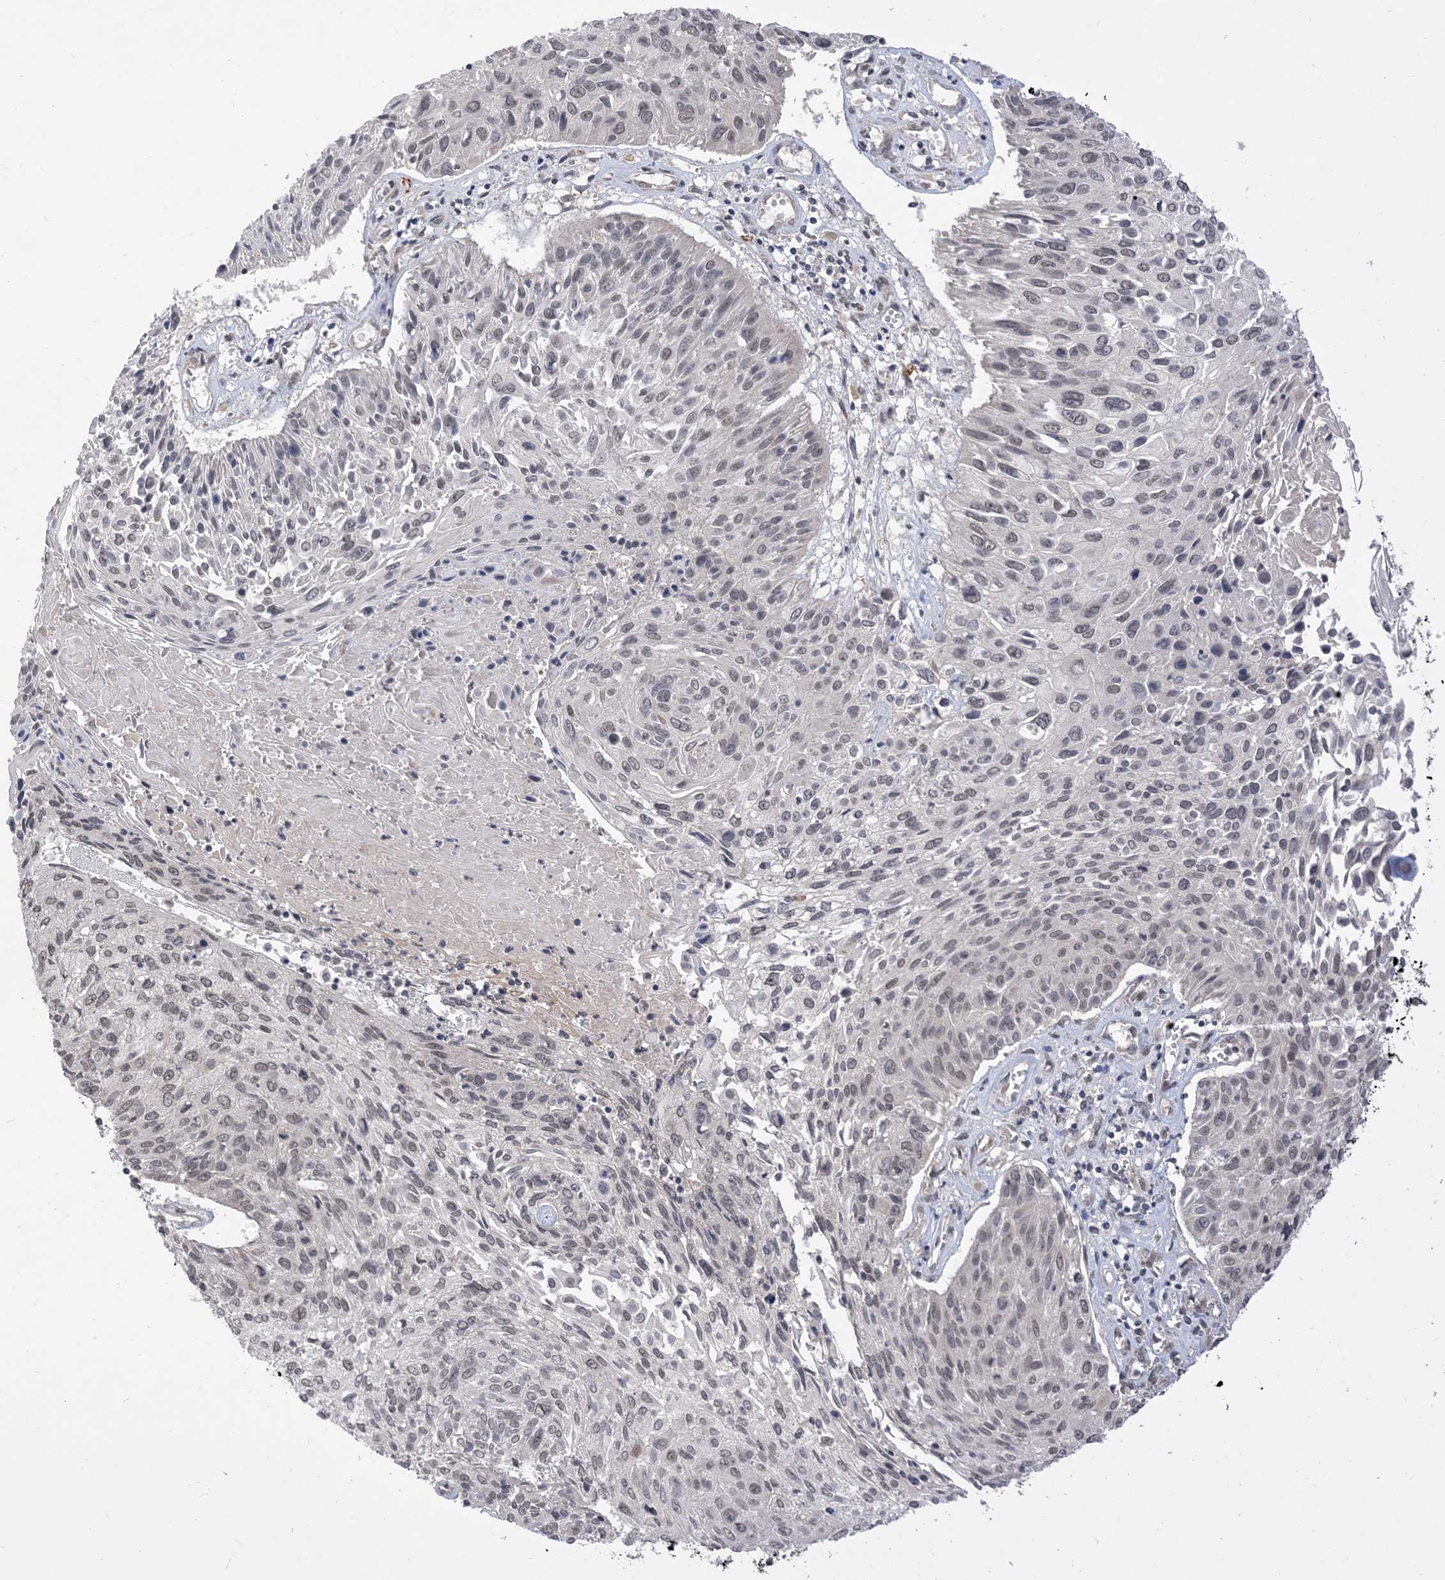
{"staining": {"intensity": "weak", "quantity": "<25%", "location": "nuclear"}, "tissue": "cervical cancer", "cell_type": "Tumor cells", "image_type": "cancer", "snomed": [{"axis": "morphology", "description": "Squamous cell carcinoma, NOS"}, {"axis": "topography", "description": "Cervix"}], "caption": "Immunohistochemistry (IHC) photomicrograph of human squamous cell carcinoma (cervical) stained for a protein (brown), which exhibits no staining in tumor cells.", "gene": "RANBP9", "patient": {"sex": "female", "age": 51}}